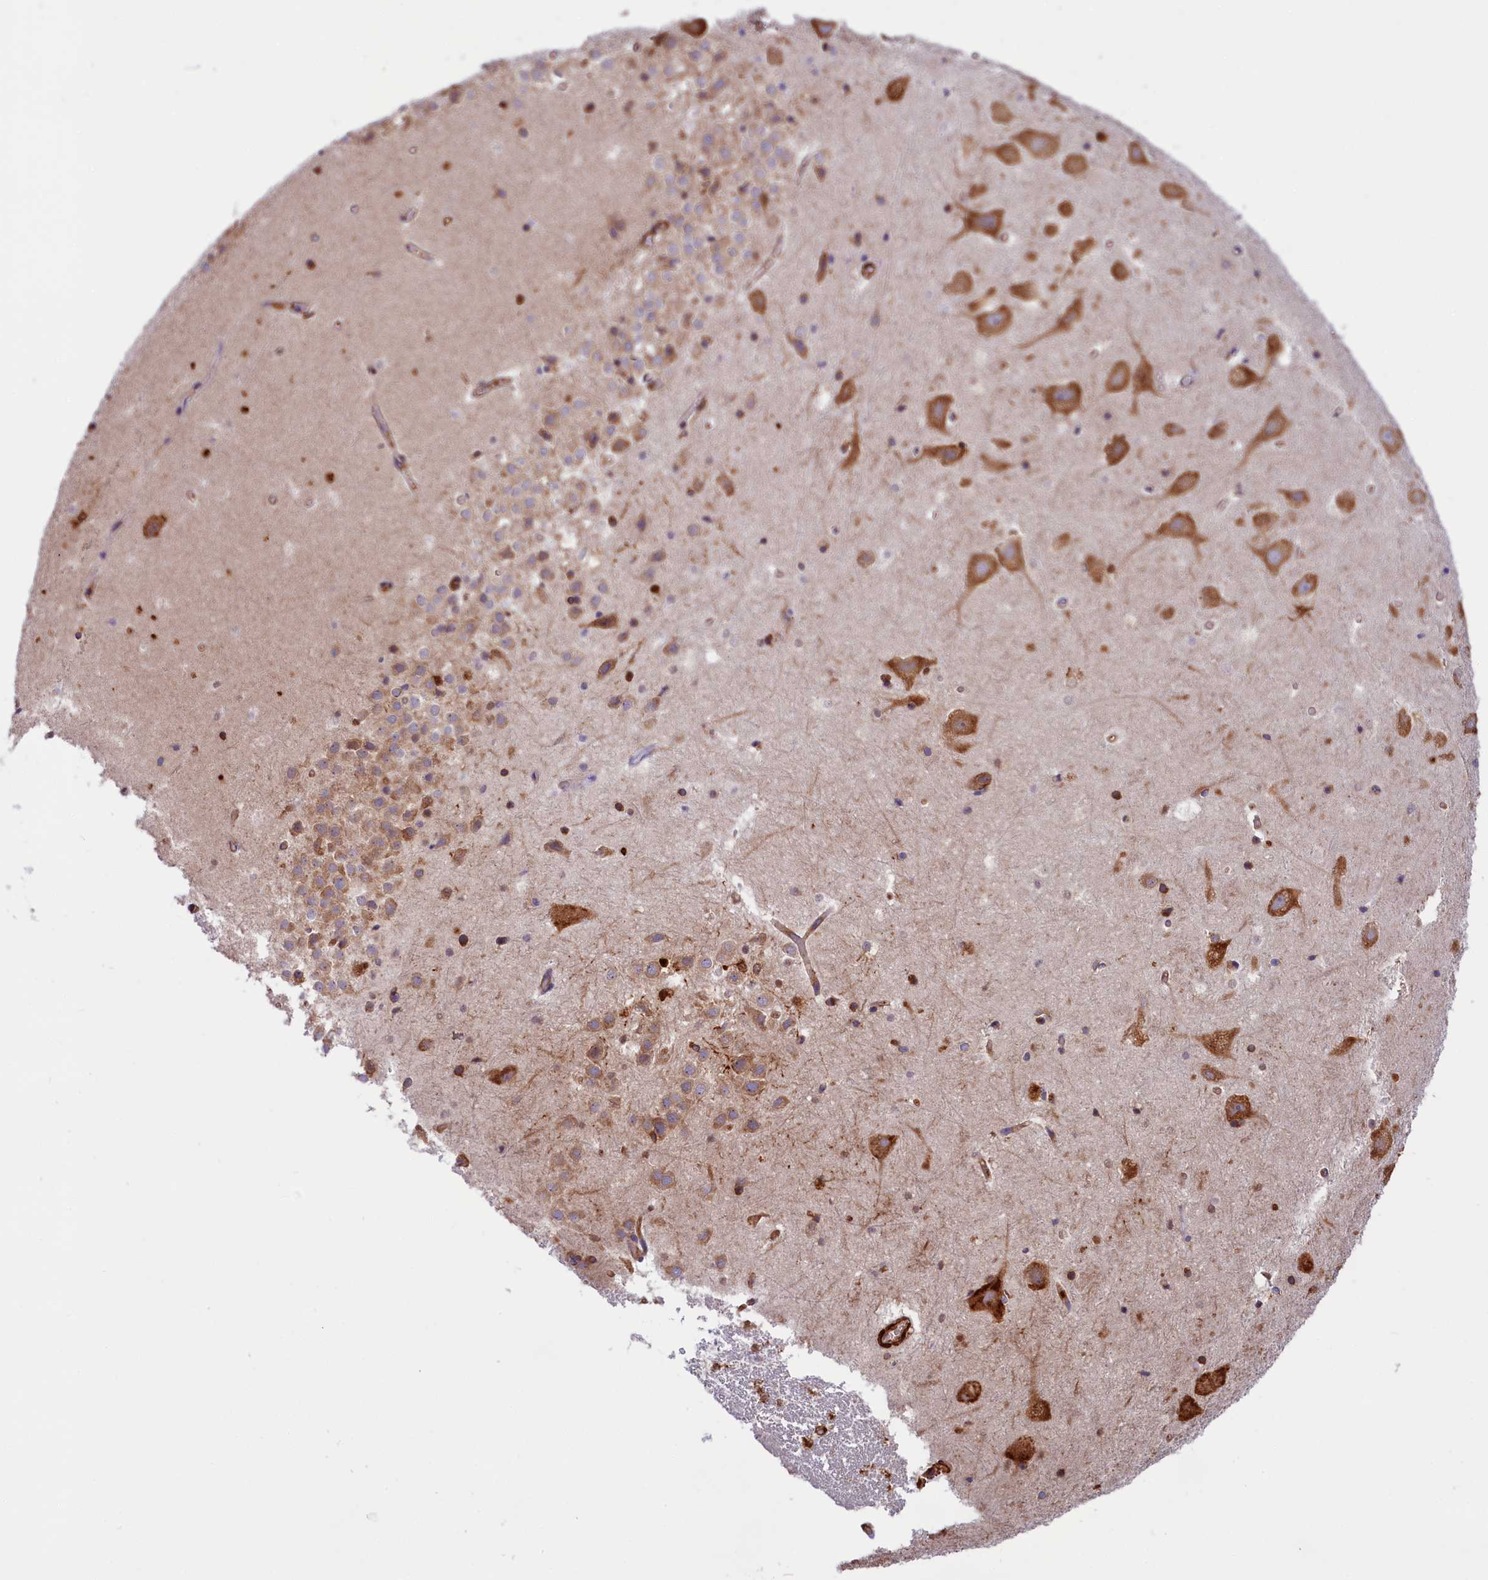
{"staining": {"intensity": "moderate", "quantity": "25%-75%", "location": "cytoplasmic/membranous"}, "tissue": "hippocampus", "cell_type": "Glial cells", "image_type": "normal", "snomed": [{"axis": "morphology", "description": "Normal tissue, NOS"}, {"axis": "topography", "description": "Hippocampus"}], "caption": "IHC of normal human hippocampus exhibits medium levels of moderate cytoplasmic/membranous staining in about 25%-75% of glial cells.", "gene": "GYS1", "patient": {"sex": "female", "age": 52}}